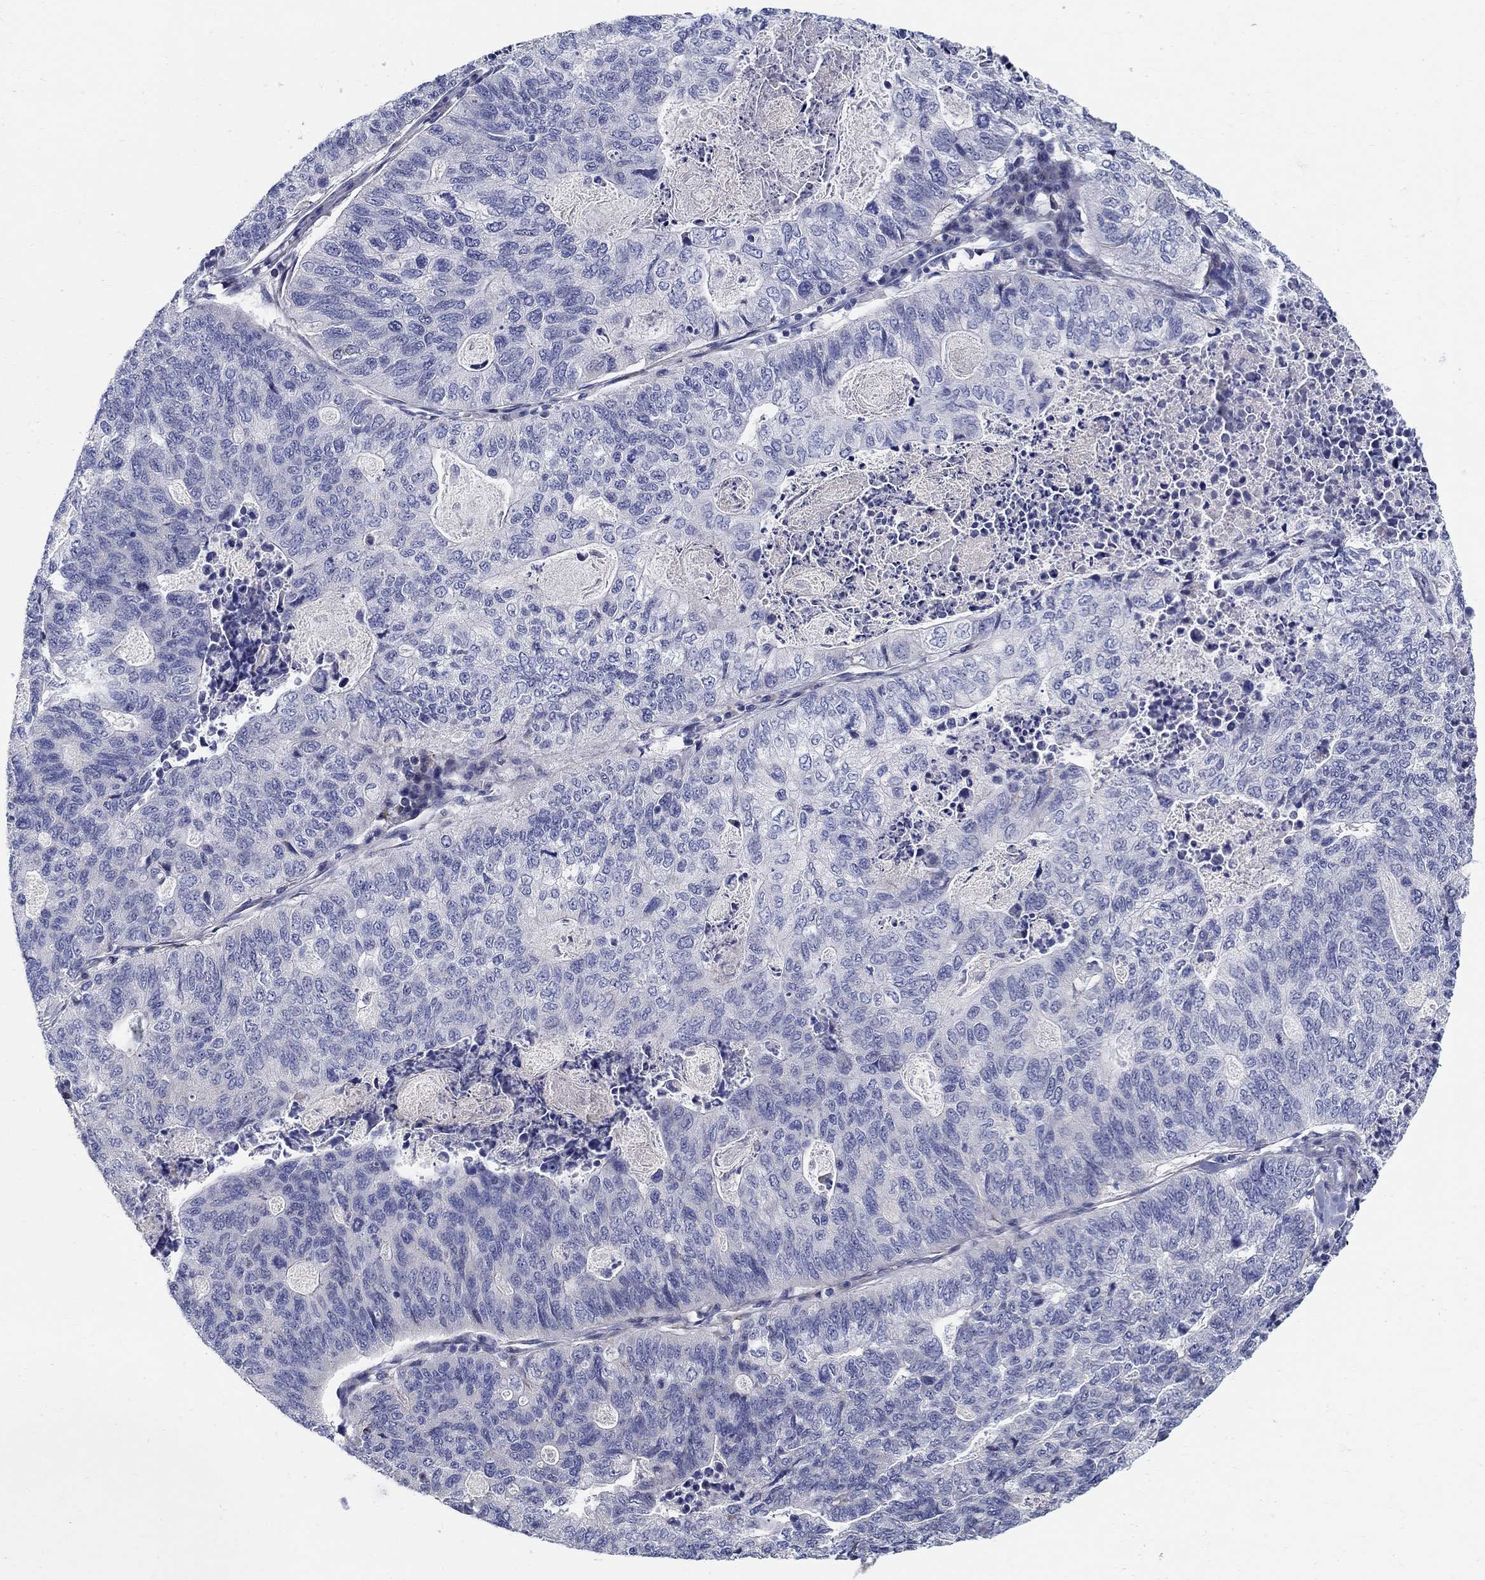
{"staining": {"intensity": "negative", "quantity": "none", "location": "none"}, "tissue": "stomach cancer", "cell_type": "Tumor cells", "image_type": "cancer", "snomed": [{"axis": "morphology", "description": "Adenocarcinoma, NOS"}, {"axis": "topography", "description": "Stomach, upper"}], "caption": "Image shows no protein staining in tumor cells of stomach adenocarcinoma tissue.", "gene": "C16orf46", "patient": {"sex": "female", "age": 67}}